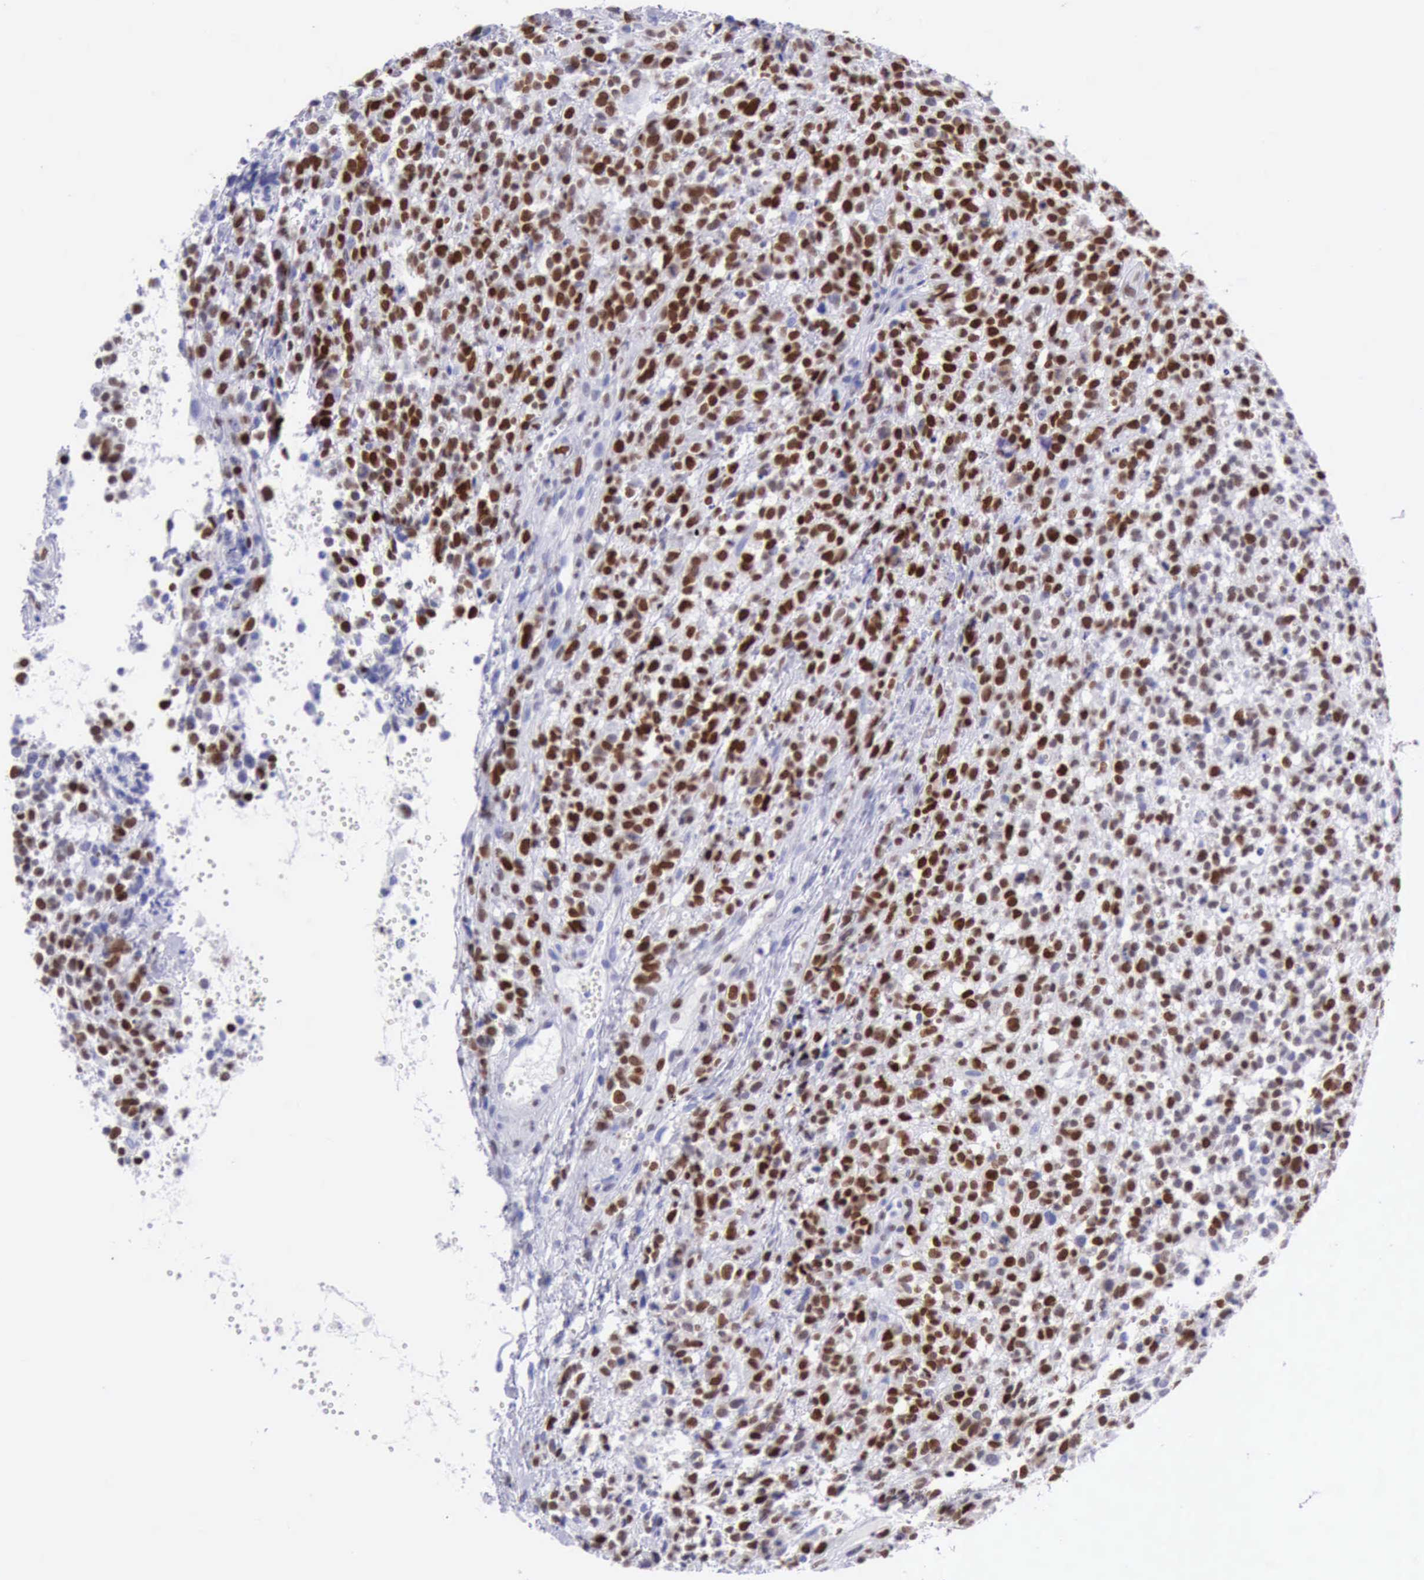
{"staining": {"intensity": "strong", "quantity": ">75%", "location": "nuclear"}, "tissue": "glioma", "cell_type": "Tumor cells", "image_type": "cancer", "snomed": [{"axis": "morphology", "description": "Glioma, malignant, High grade"}, {"axis": "topography", "description": "Brain"}], "caption": "Protein staining of malignant high-grade glioma tissue demonstrates strong nuclear positivity in approximately >75% of tumor cells.", "gene": "MCM2", "patient": {"sex": "male", "age": 66}}